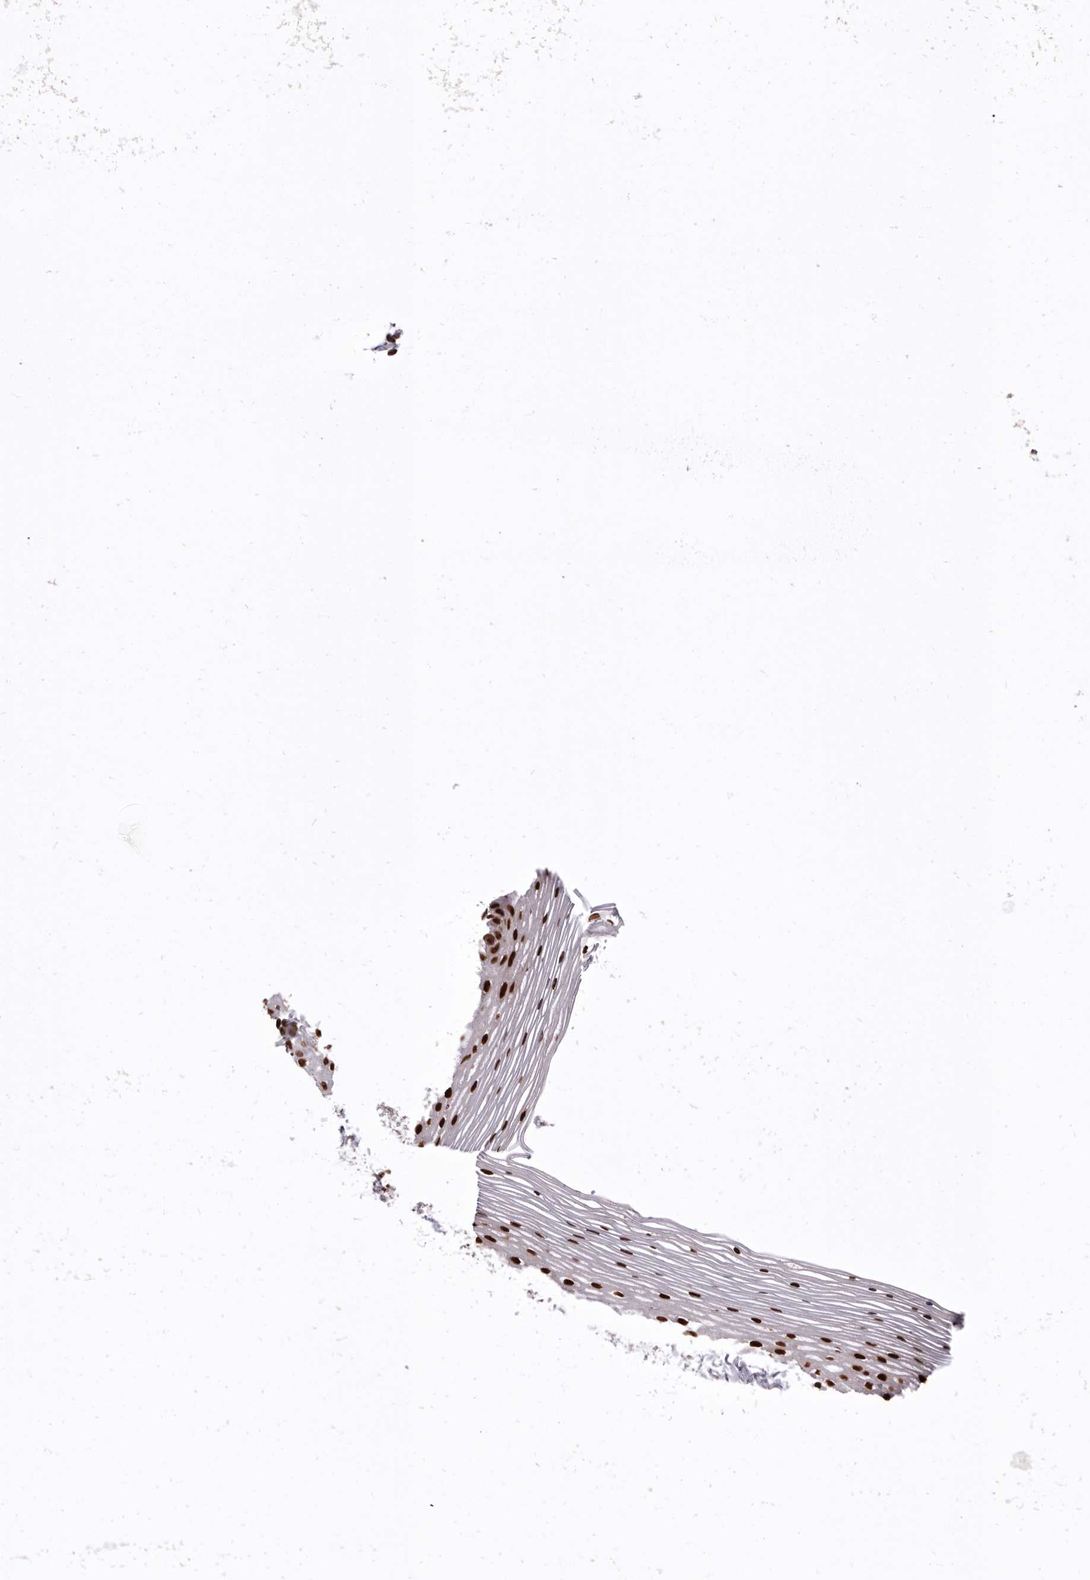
{"staining": {"intensity": "strong", "quantity": ">75%", "location": "nuclear"}, "tissue": "vagina", "cell_type": "Squamous epithelial cells", "image_type": "normal", "snomed": [{"axis": "morphology", "description": "Normal tissue, NOS"}, {"axis": "topography", "description": "Vagina"}], "caption": "A high amount of strong nuclear expression is appreciated in approximately >75% of squamous epithelial cells in benign vagina.", "gene": "CHTOP", "patient": {"sex": "female", "age": 32}}